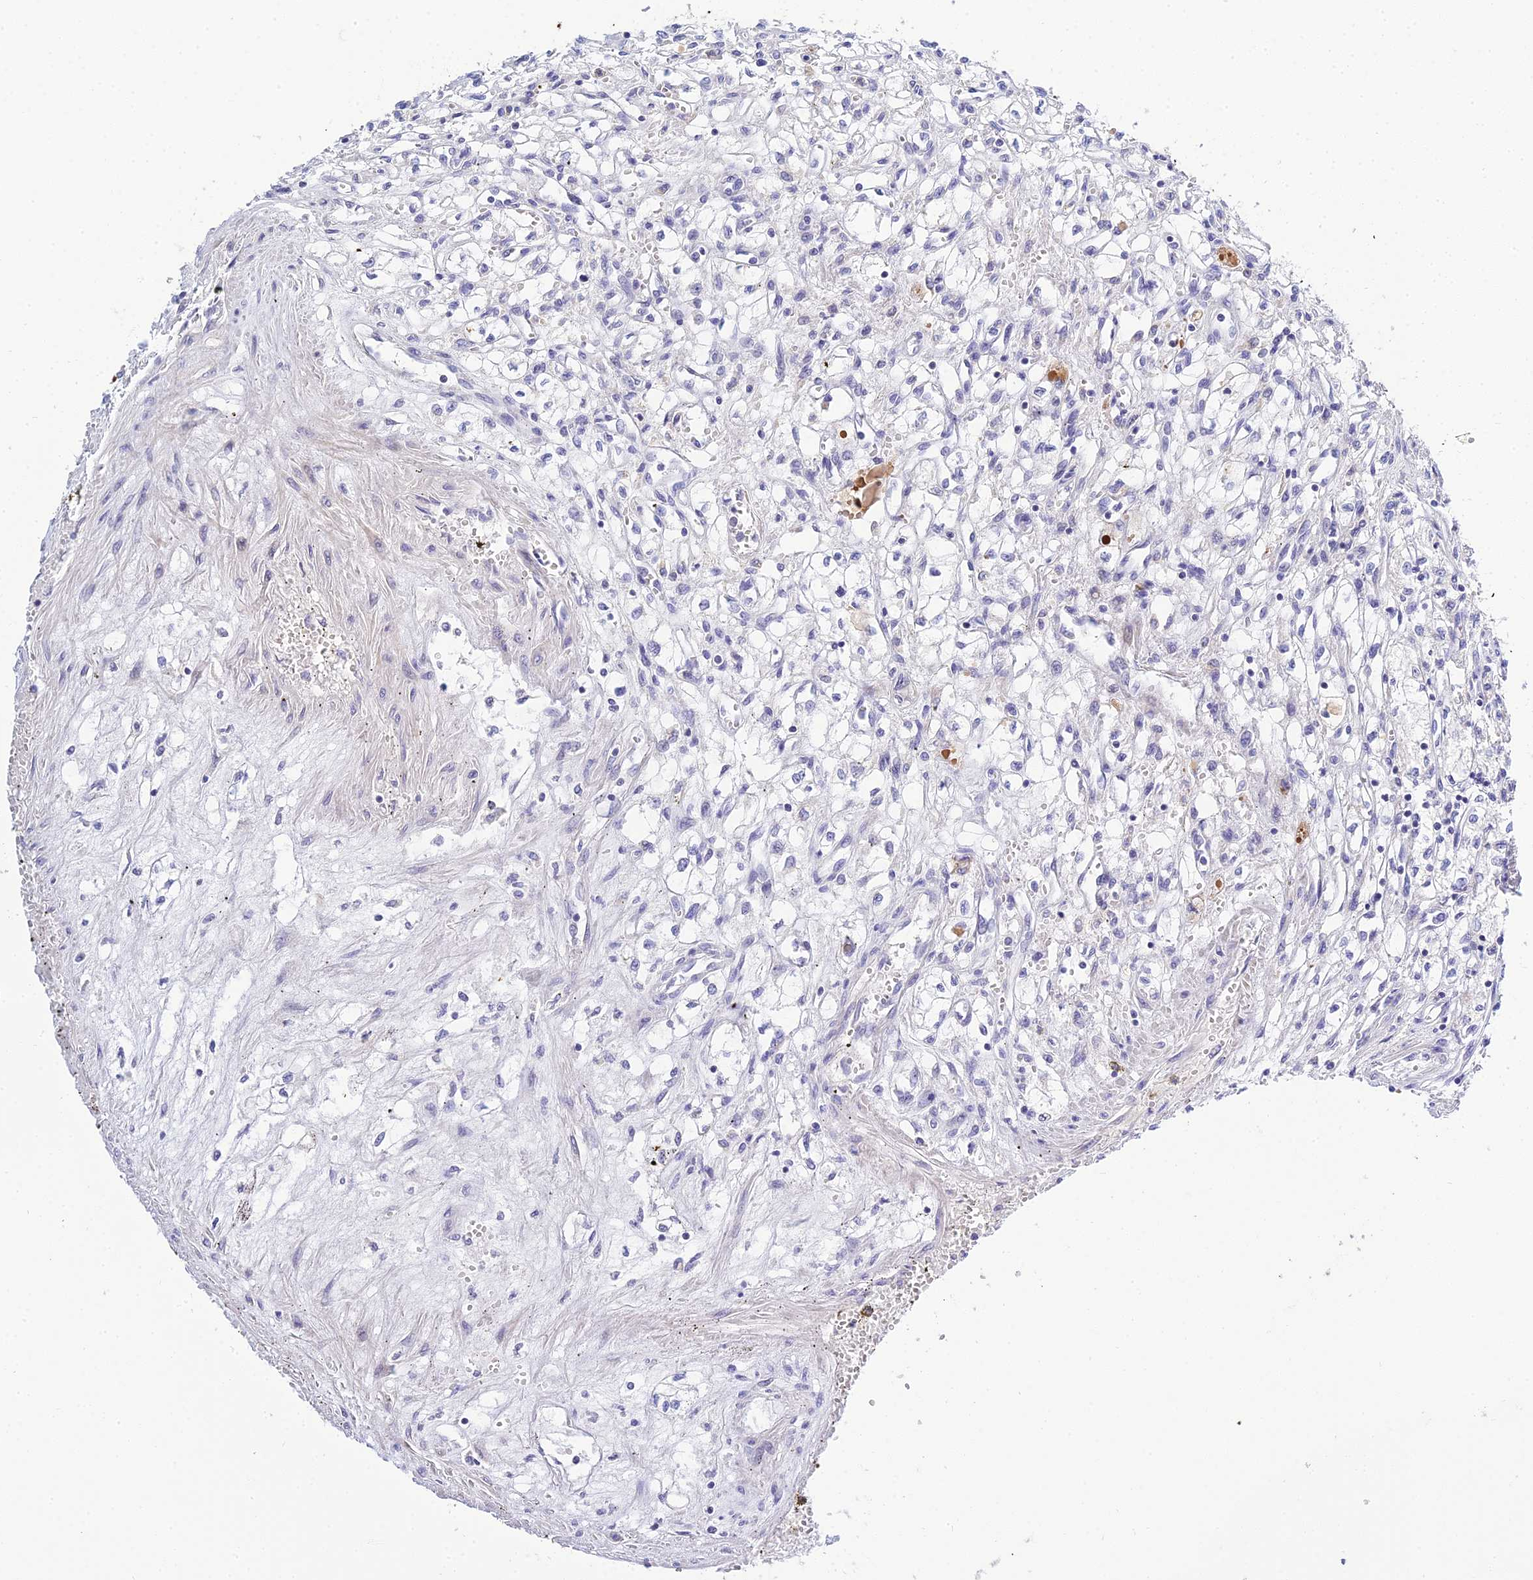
{"staining": {"intensity": "negative", "quantity": "none", "location": "none"}, "tissue": "renal cancer", "cell_type": "Tumor cells", "image_type": "cancer", "snomed": [{"axis": "morphology", "description": "Adenocarcinoma, NOS"}, {"axis": "topography", "description": "Kidney"}], "caption": "This is an IHC micrograph of human adenocarcinoma (renal). There is no positivity in tumor cells.", "gene": "ZXDA", "patient": {"sex": "male", "age": 59}}